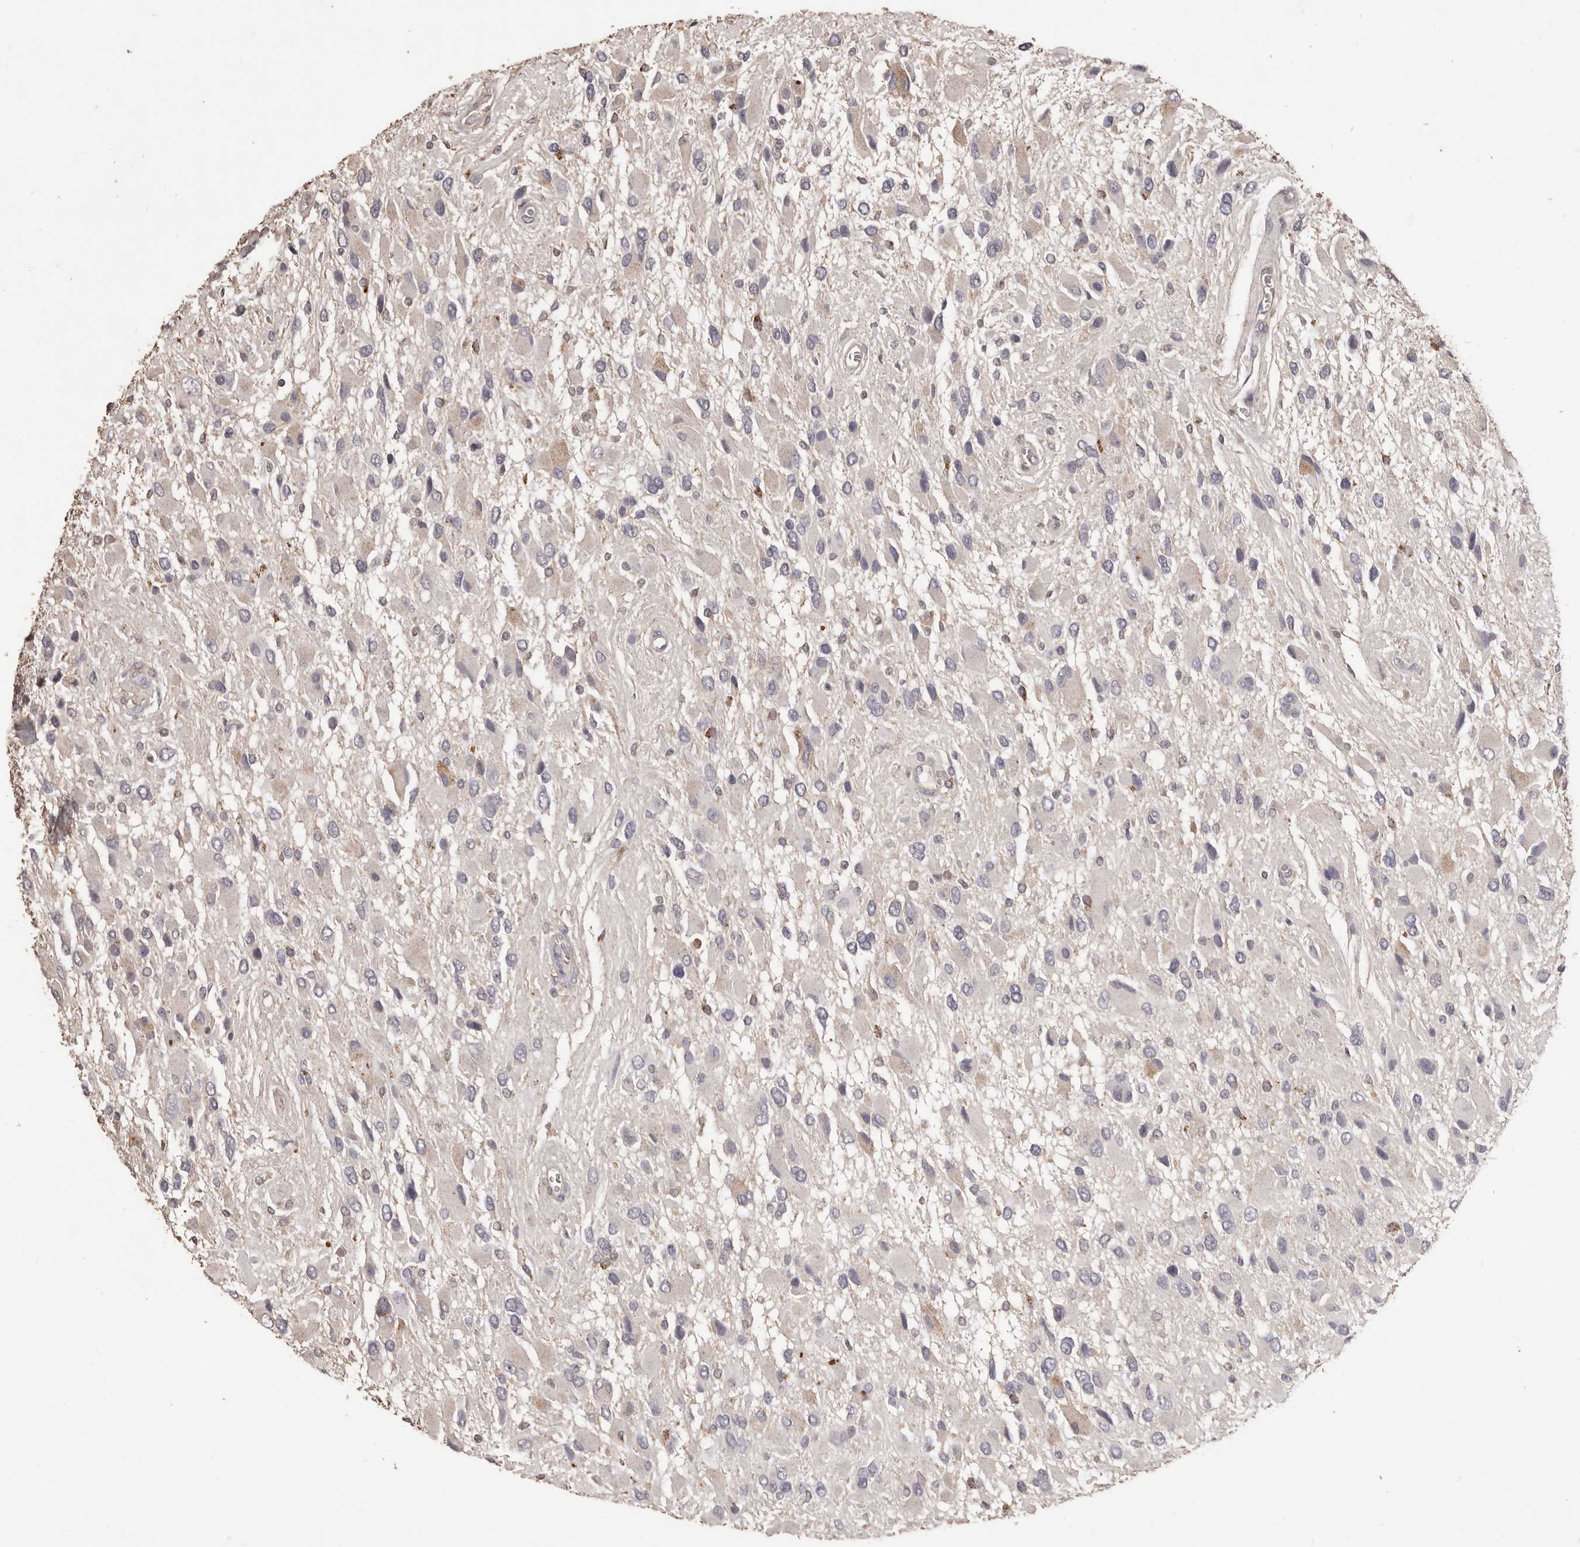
{"staining": {"intensity": "negative", "quantity": "none", "location": "none"}, "tissue": "glioma", "cell_type": "Tumor cells", "image_type": "cancer", "snomed": [{"axis": "morphology", "description": "Glioma, malignant, High grade"}, {"axis": "topography", "description": "Brain"}], "caption": "The histopathology image demonstrates no significant staining in tumor cells of glioma. Brightfield microscopy of immunohistochemistry stained with DAB (3,3'-diaminobenzidine) (brown) and hematoxylin (blue), captured at high magnification.", "gene": "PRSS27", "patient": {"sex": "male", "age": 53}}